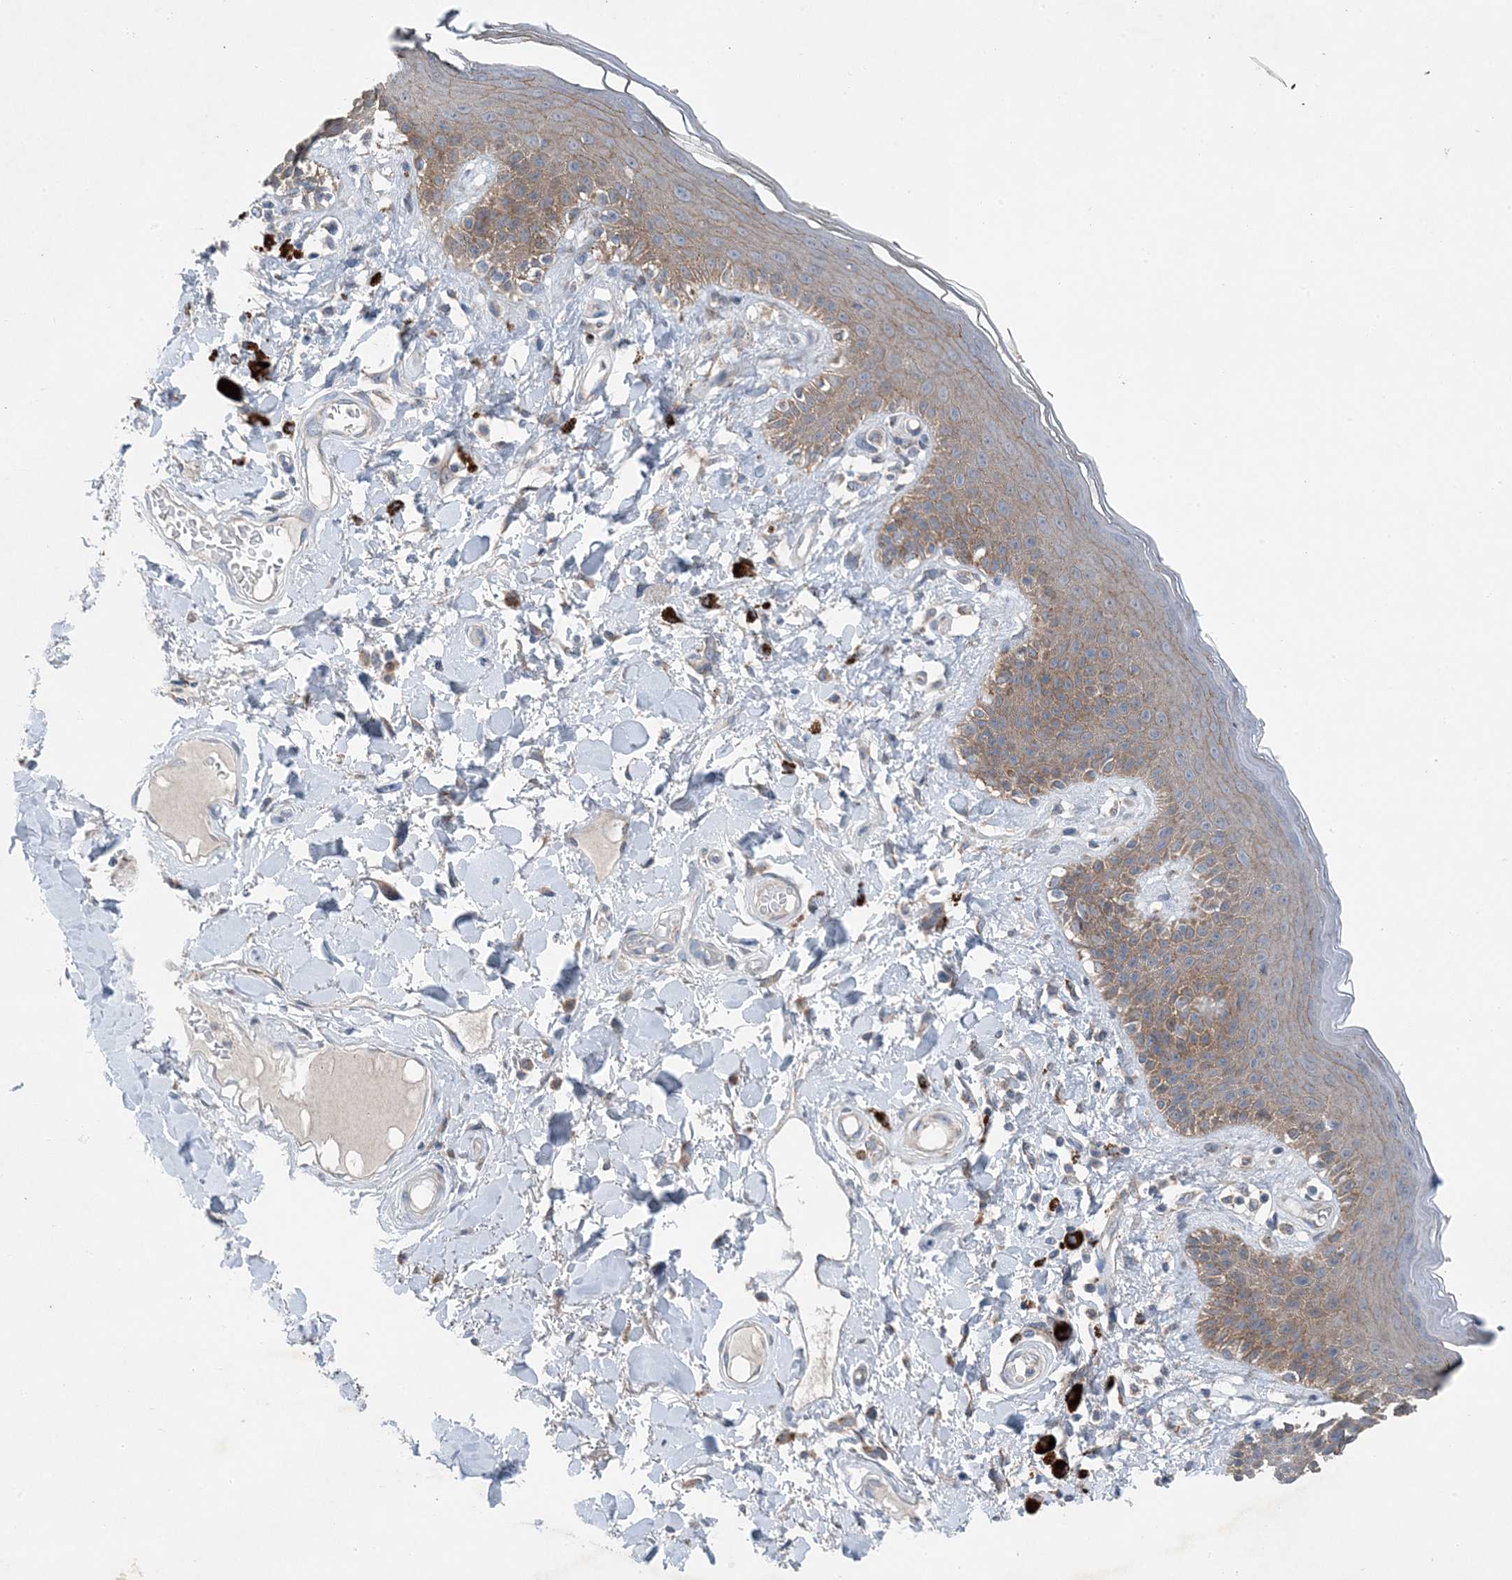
{"staining": {"intensity": "moderate", "quantity": "25%-75%", "location": "cytoplasmic/membranous"}, "tissue": "skin", "cell_type": "Epidermal cells", "image_type": "normal", "snomed": [{"axis": "morphology", "description": "Normal tissue, NOS"}, {"axis": "topography", "description": "Anal"}], "caption": "DAB immunohistochemical staining of unremarkable human skin reveals moderate cytoplasmic/membranous protein staining in approximately 25%-75% of epidermal cells. (Brightfield microscopy of DAB IHC at high magnification).", "gene": "DHX30", "patient": {"sex": "female", "age": 78}}